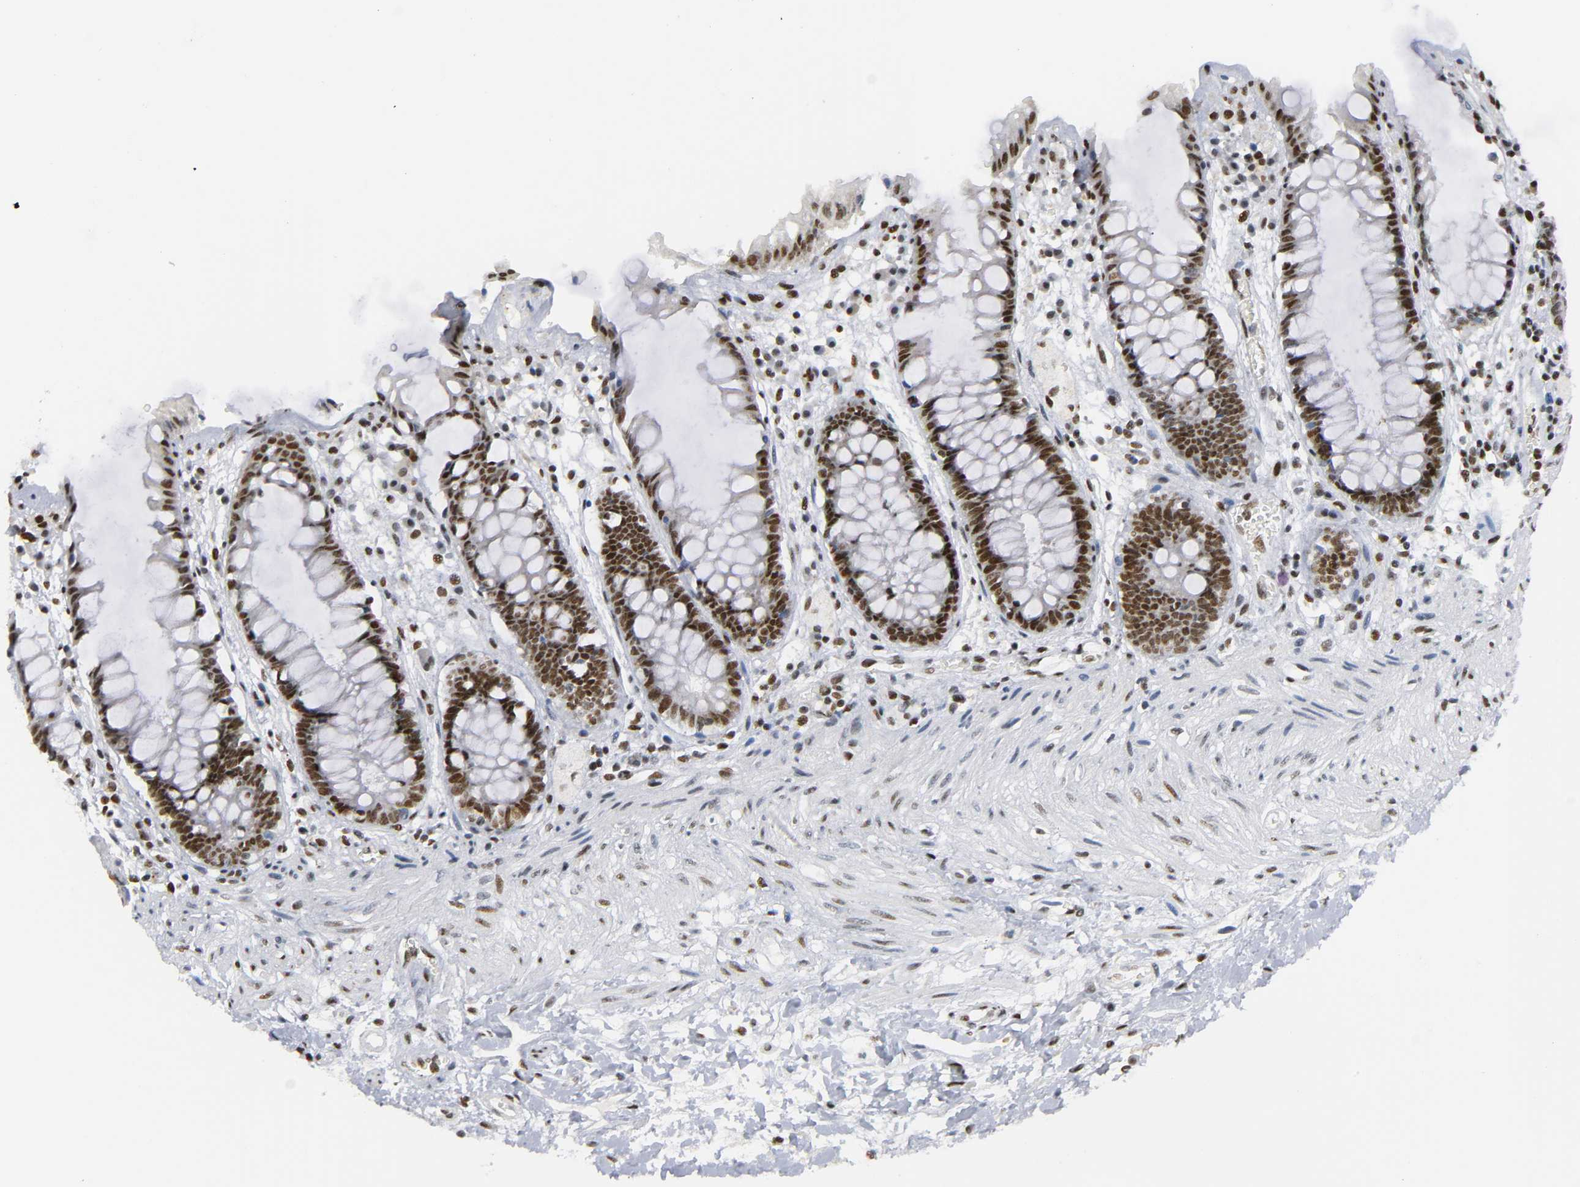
{"staining": {"intensity": "strong", "quantity": ">75%", "location": "nuclear"}, "tissue": "rectum", "cell_type": "Glandular cells", "image_type": "normal", "snomed": [{"axis": "morphology", "description": "Normal tissue, NOS"}, {"axis": "topography", "description": "Rectum"}], "caption": "High-power microscopy captured an IHC photomicrograph of normal rectum, revealing strong nuclear expression in approximately >75% of glandular cells. (Stains: DAB in brown, nuclei in blue, Microscopy: brightfield microscopy at high magnification).", "gene": "CREBBP", "patient": {"sex": "female", "age": 46}}